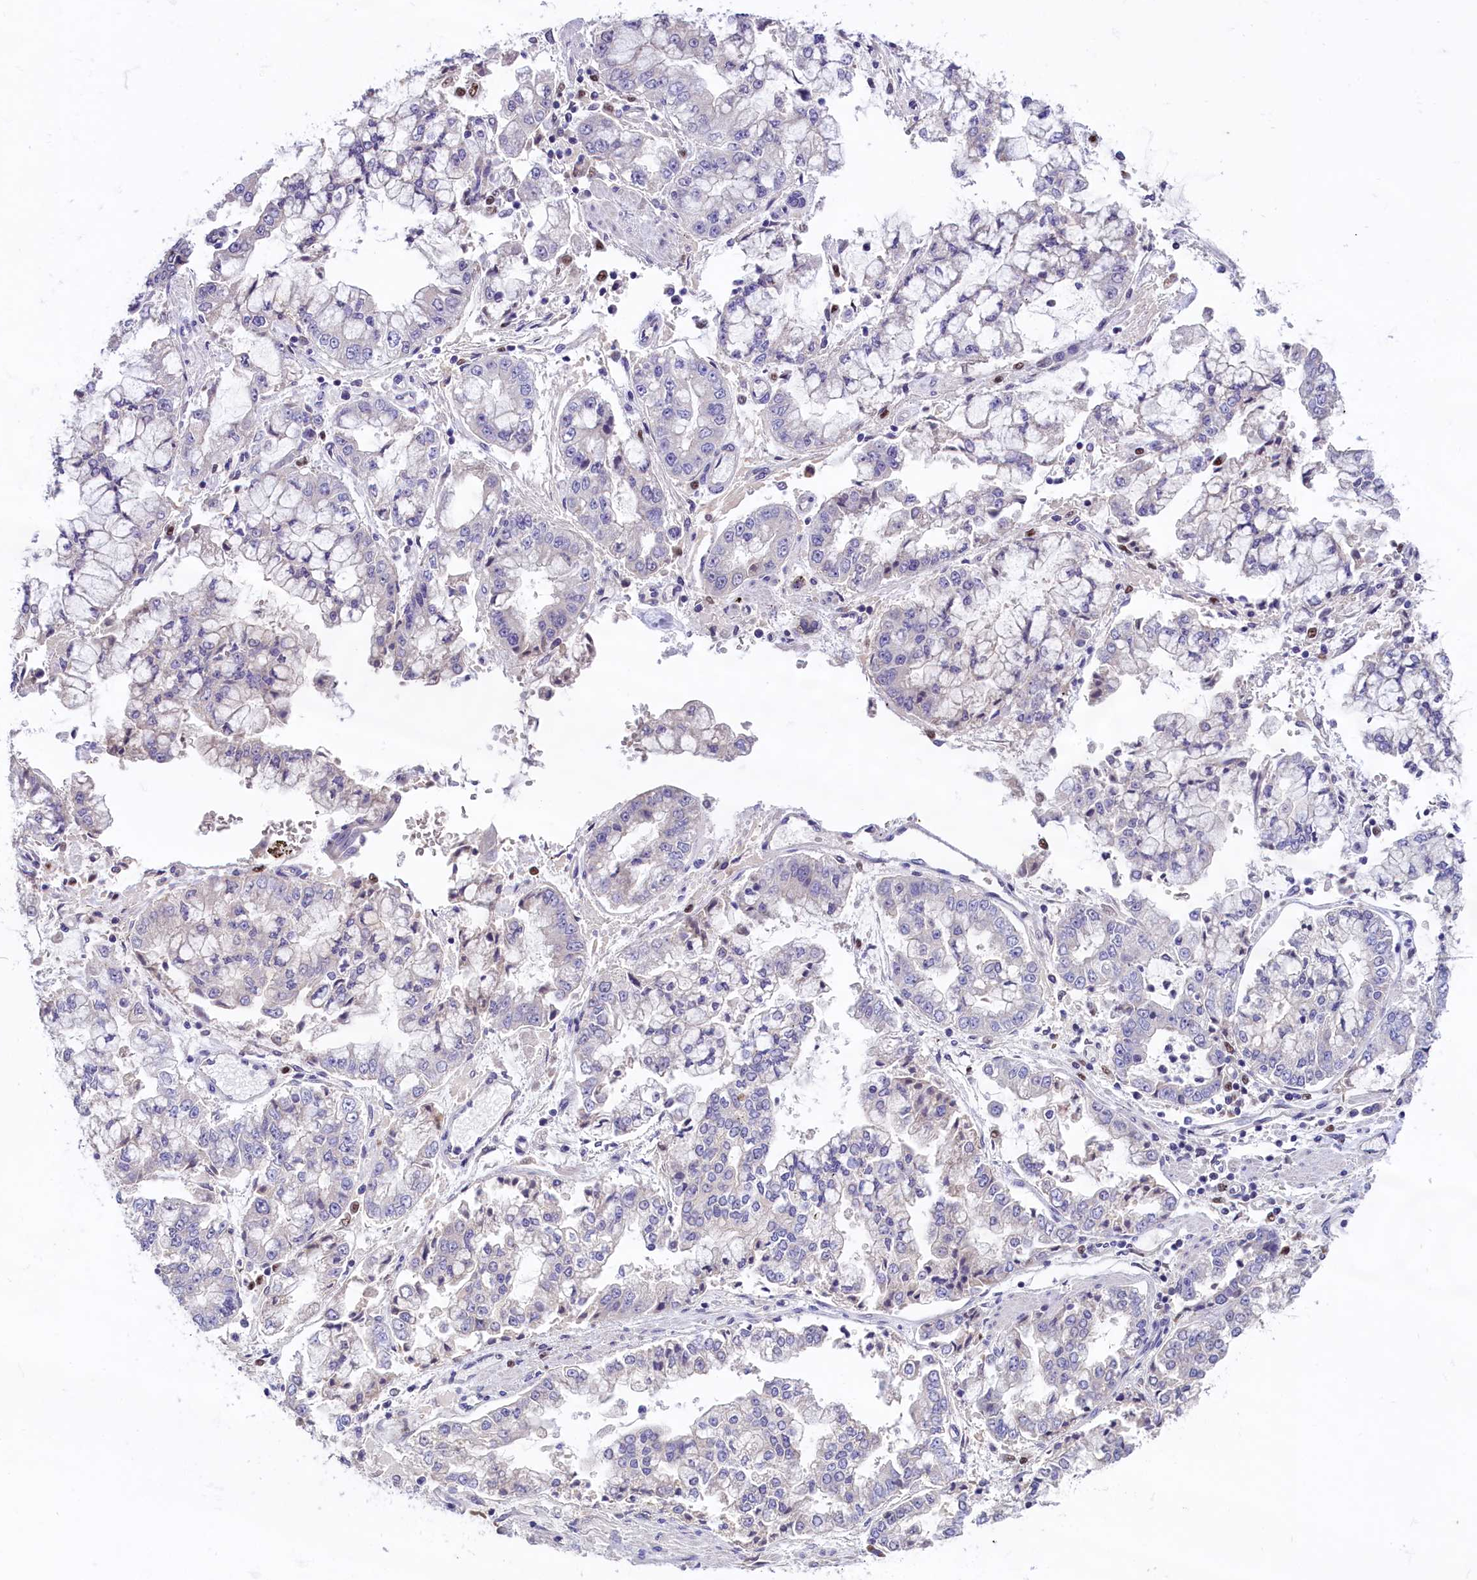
{"staining": {"intensity": "negative", "quantity": "none", "location": "none"}, "tissue": "stomach cancer", "cell_type": "Tumor cells", "image_type": "cancer", "snomed": [{"axis": "morphology", "description": "Adenocarcinoma, NOS"}, {"axis": "topography", "description": "Stomach"}], "caption": "Immunohistochemical staining of human stomach cancer displays no significant positivity in tumor cells.", "gene": "BTBD9", "patient": {"sex": "male", "age": 76}}